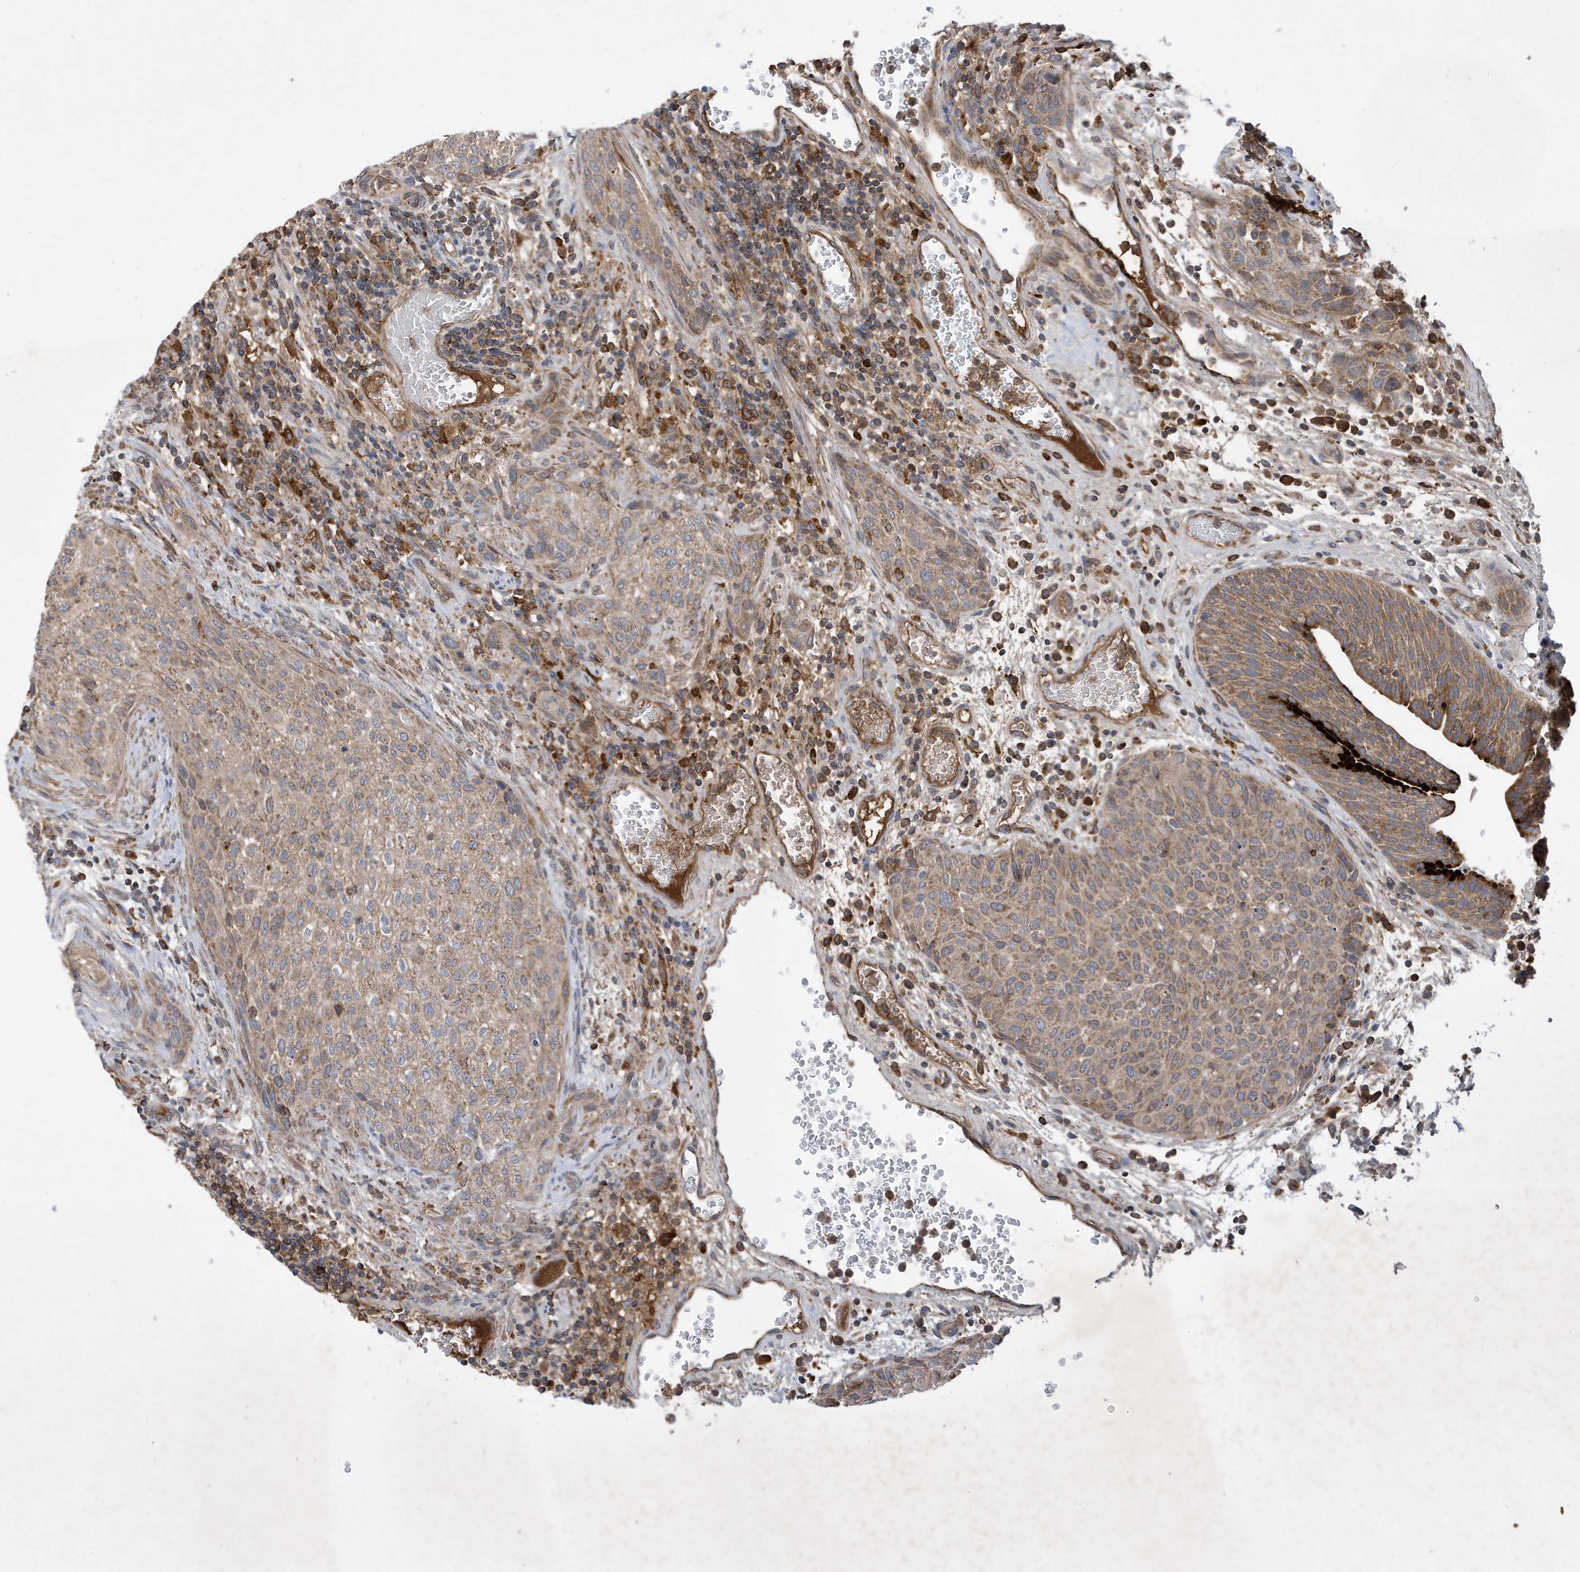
{"staining": {"intensity": "weak", "quantity": ">75%", "location": "cytoplasmic/membranous"}, "tissue": "urothelial cancer", "cell_type": "Tumor cells", "image_type": "cancer", "snomed": [{"axis": "morphology", "description": "Urothelial carcinoma, High grade"}, {"axis": "topography", "description": "Urinary bladder"}], "caption": "High-magnification brightfield microscopy of high-grade urothelial carcinoma stained with DAB (brown) and counterstained with hematoxylin (blue). tumor cells exhibit weak cytoplasmic/membranous staining is seen in about>75% of cells.", "gene": "STK19", "patient": {"sex": "male", "age": 35}}